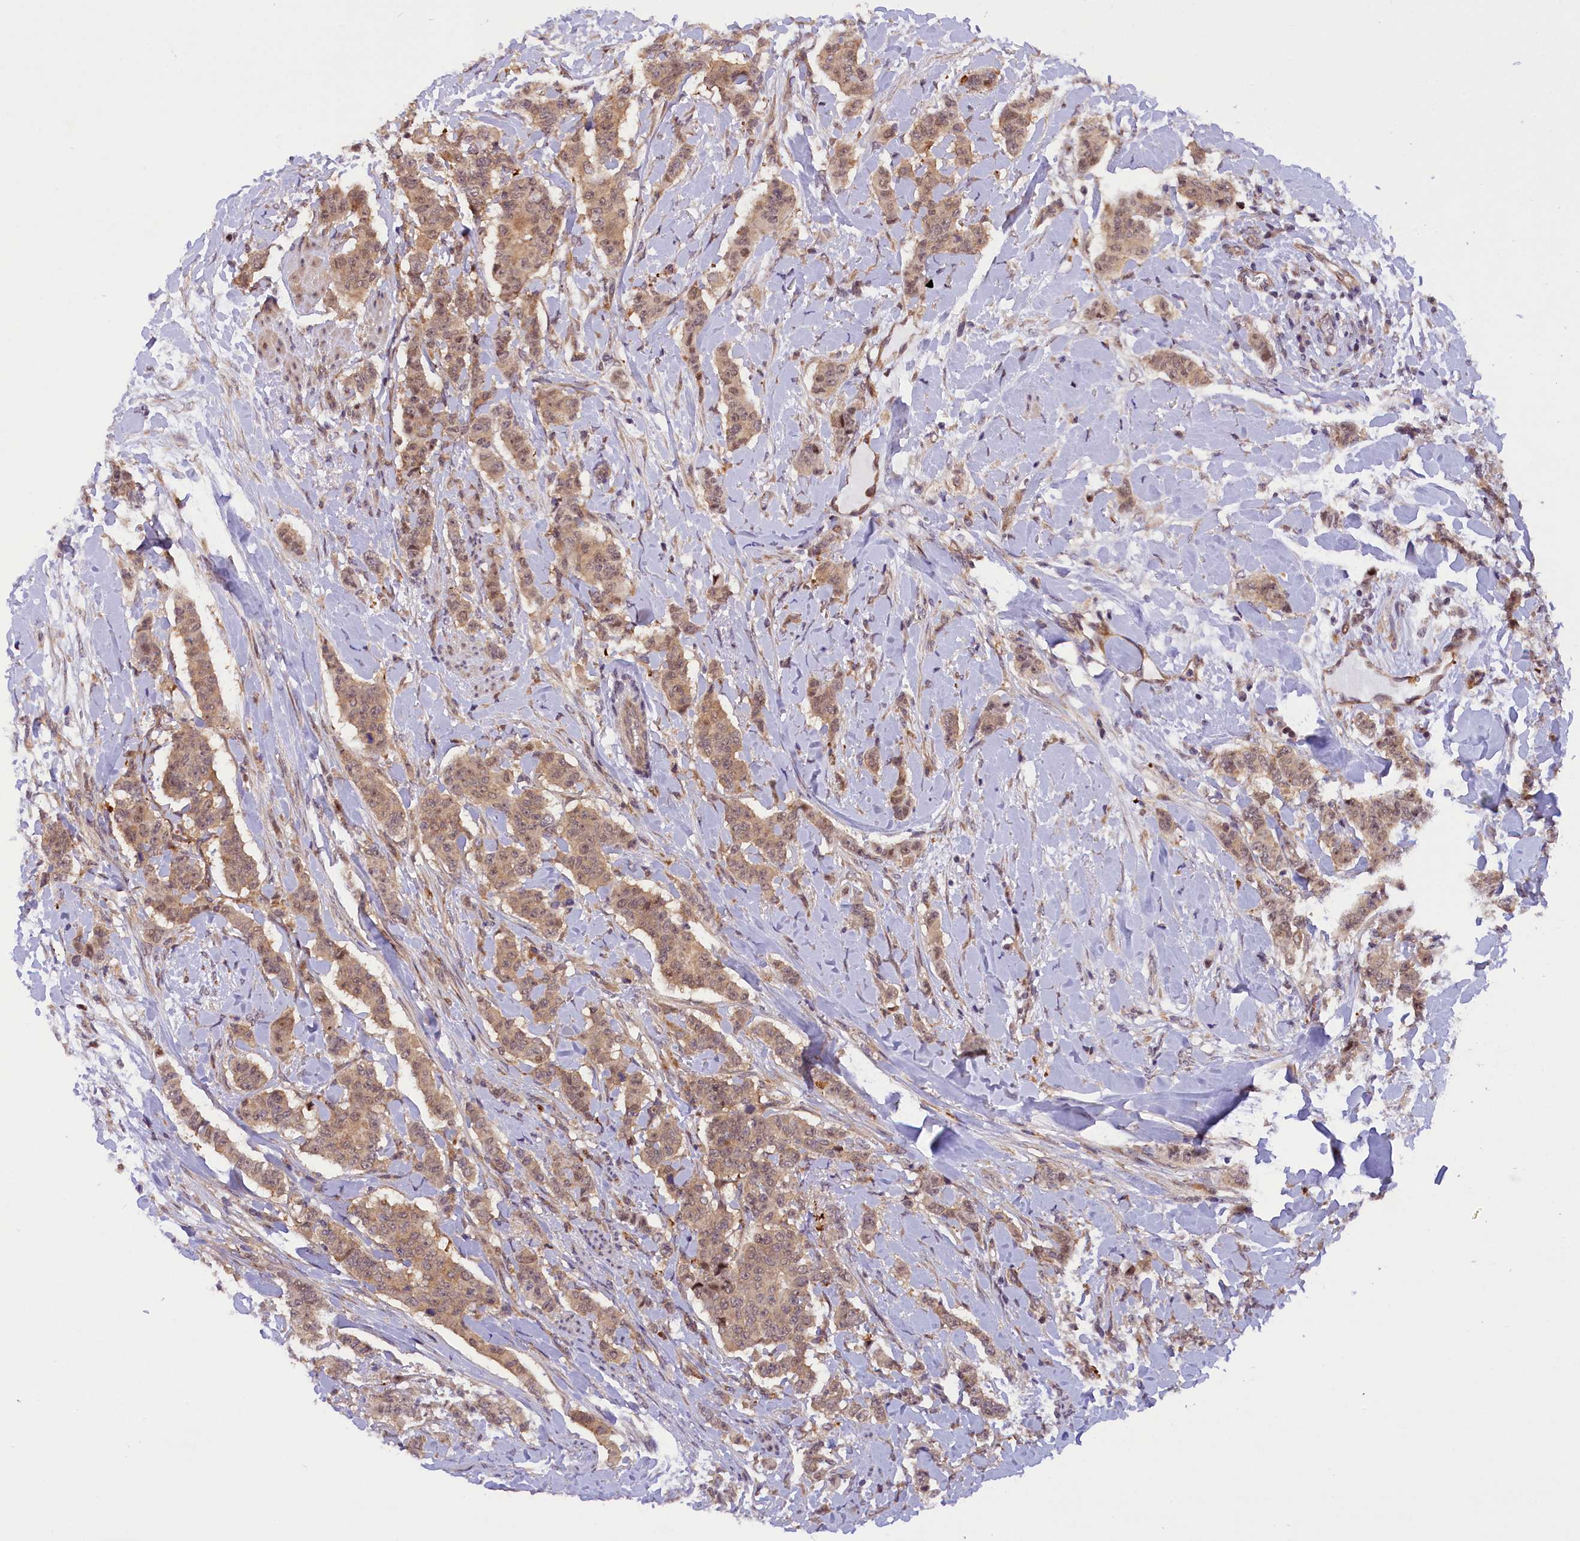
{"staining": {"intensity": "weak", "quantity": ">75%", "location": "nuclear"}, "tissue": "breast cancer", "cell_type": "Tumor cells", "image_type": "cancer", "snomed": [{"axis": "morphology", "description": "Duct carcinoma"}, {"axis": "topography", "description": "Breast"}], "caption": "Weak nuclear positivity is appreciated in about >75% of tumor cells in breast infiltrating ductal carcinoma.", "gene": "SAMD4A", "patient": {"sex": "female", "age": 40}}